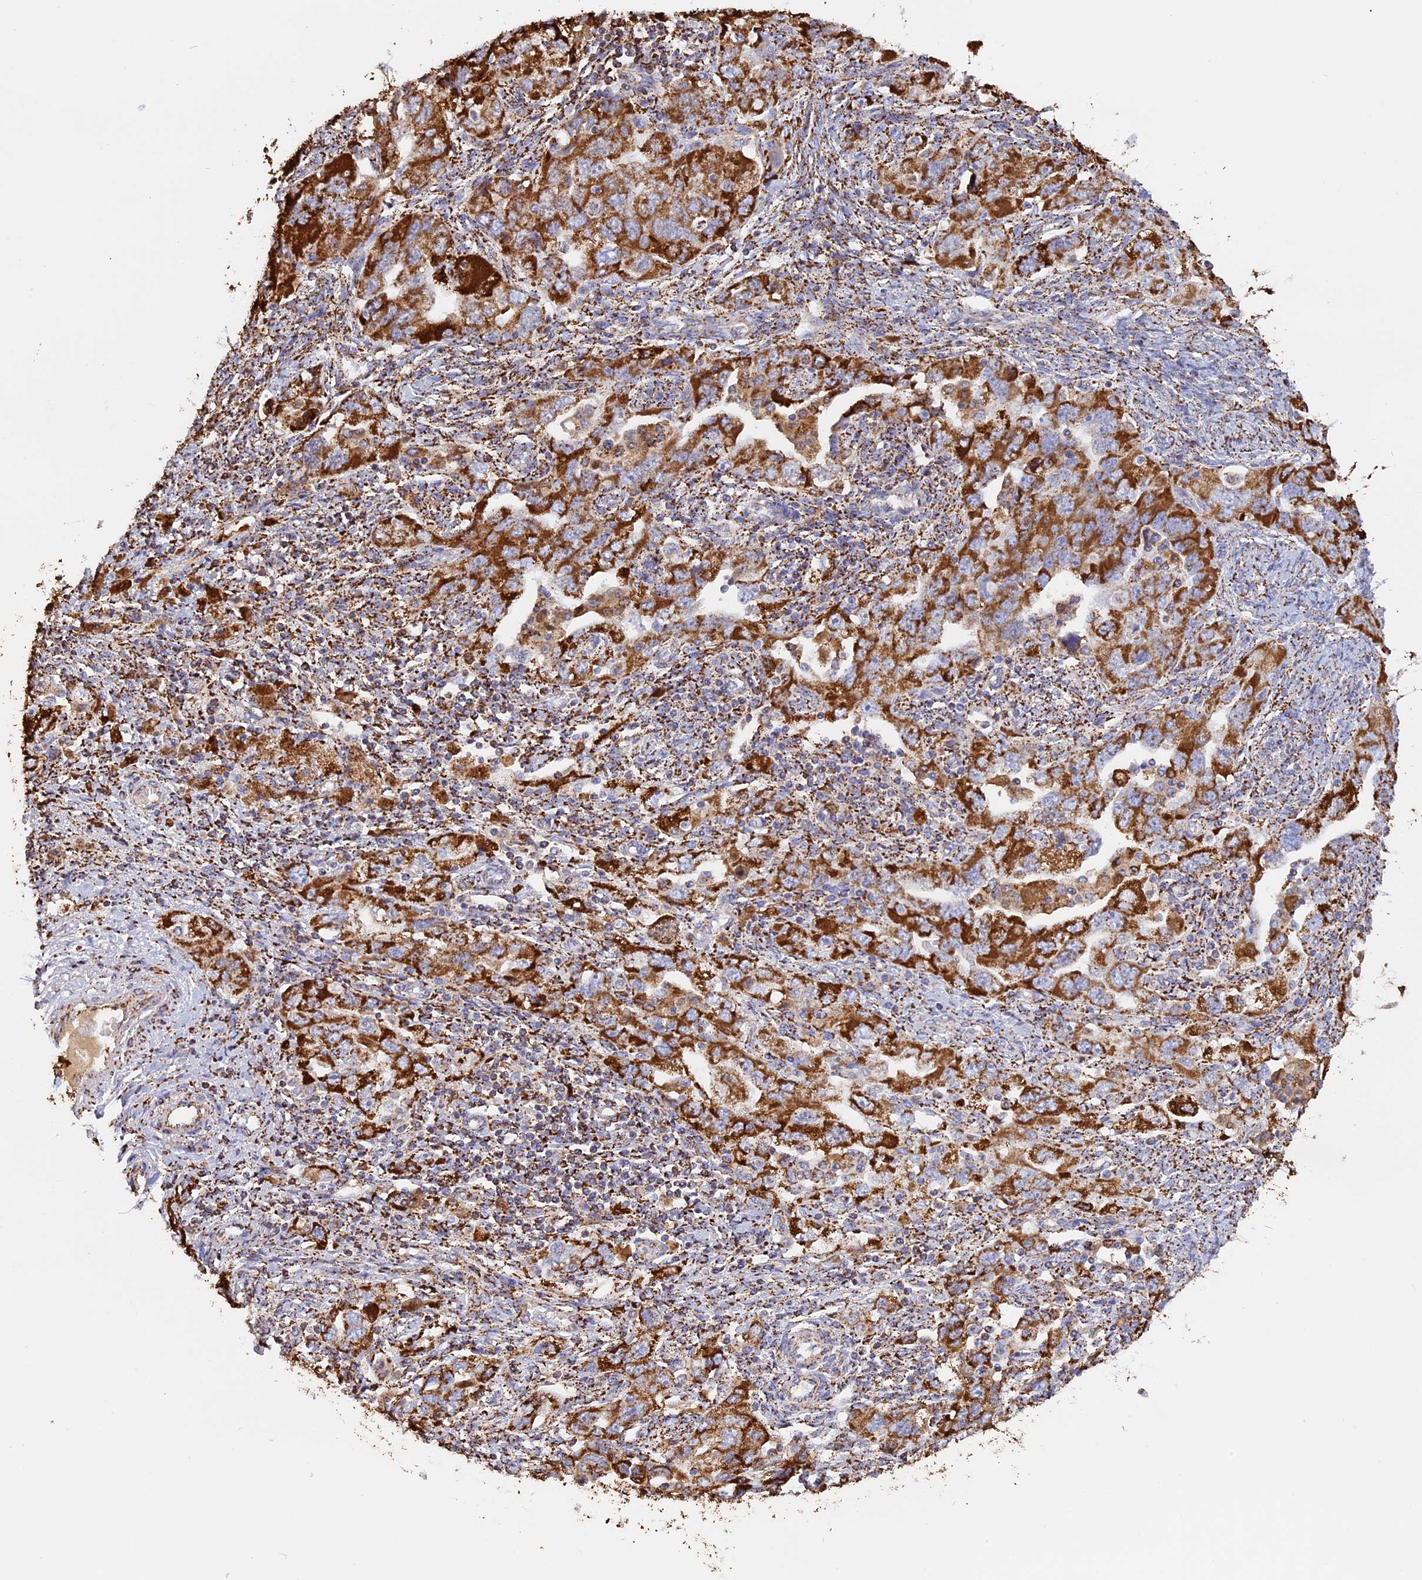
{"staining": {"intensity": "strong", "quantity": ">75%", "location": "cytoplasmic/membranous"}, "tissue": "ovarian cancer", "cell_type": "Tumor cells", "image_type": "cancer", "snomed": [{"axis": "morphology", "description": "Carcinoma, NOS"}, {"axis": "morphology", "description": "Cystadenocarcinoma, serous, NOS"}, {"axis": "topography", "description": "Ovary"}], "caption": "Protein staining of serous cystadenocarcinoma (ovarian) tissue displays strong cytoplasmic/membranous staining in approximately >75% of tumor cells. (Stains: DAB (3,3'-diaminobenzidine) in brown, nuclei in blue, Microscopy: brightfield microscopy at high magnification).", "gene": "KCNG1", "patient": {"sex": "female", "age": 69}}